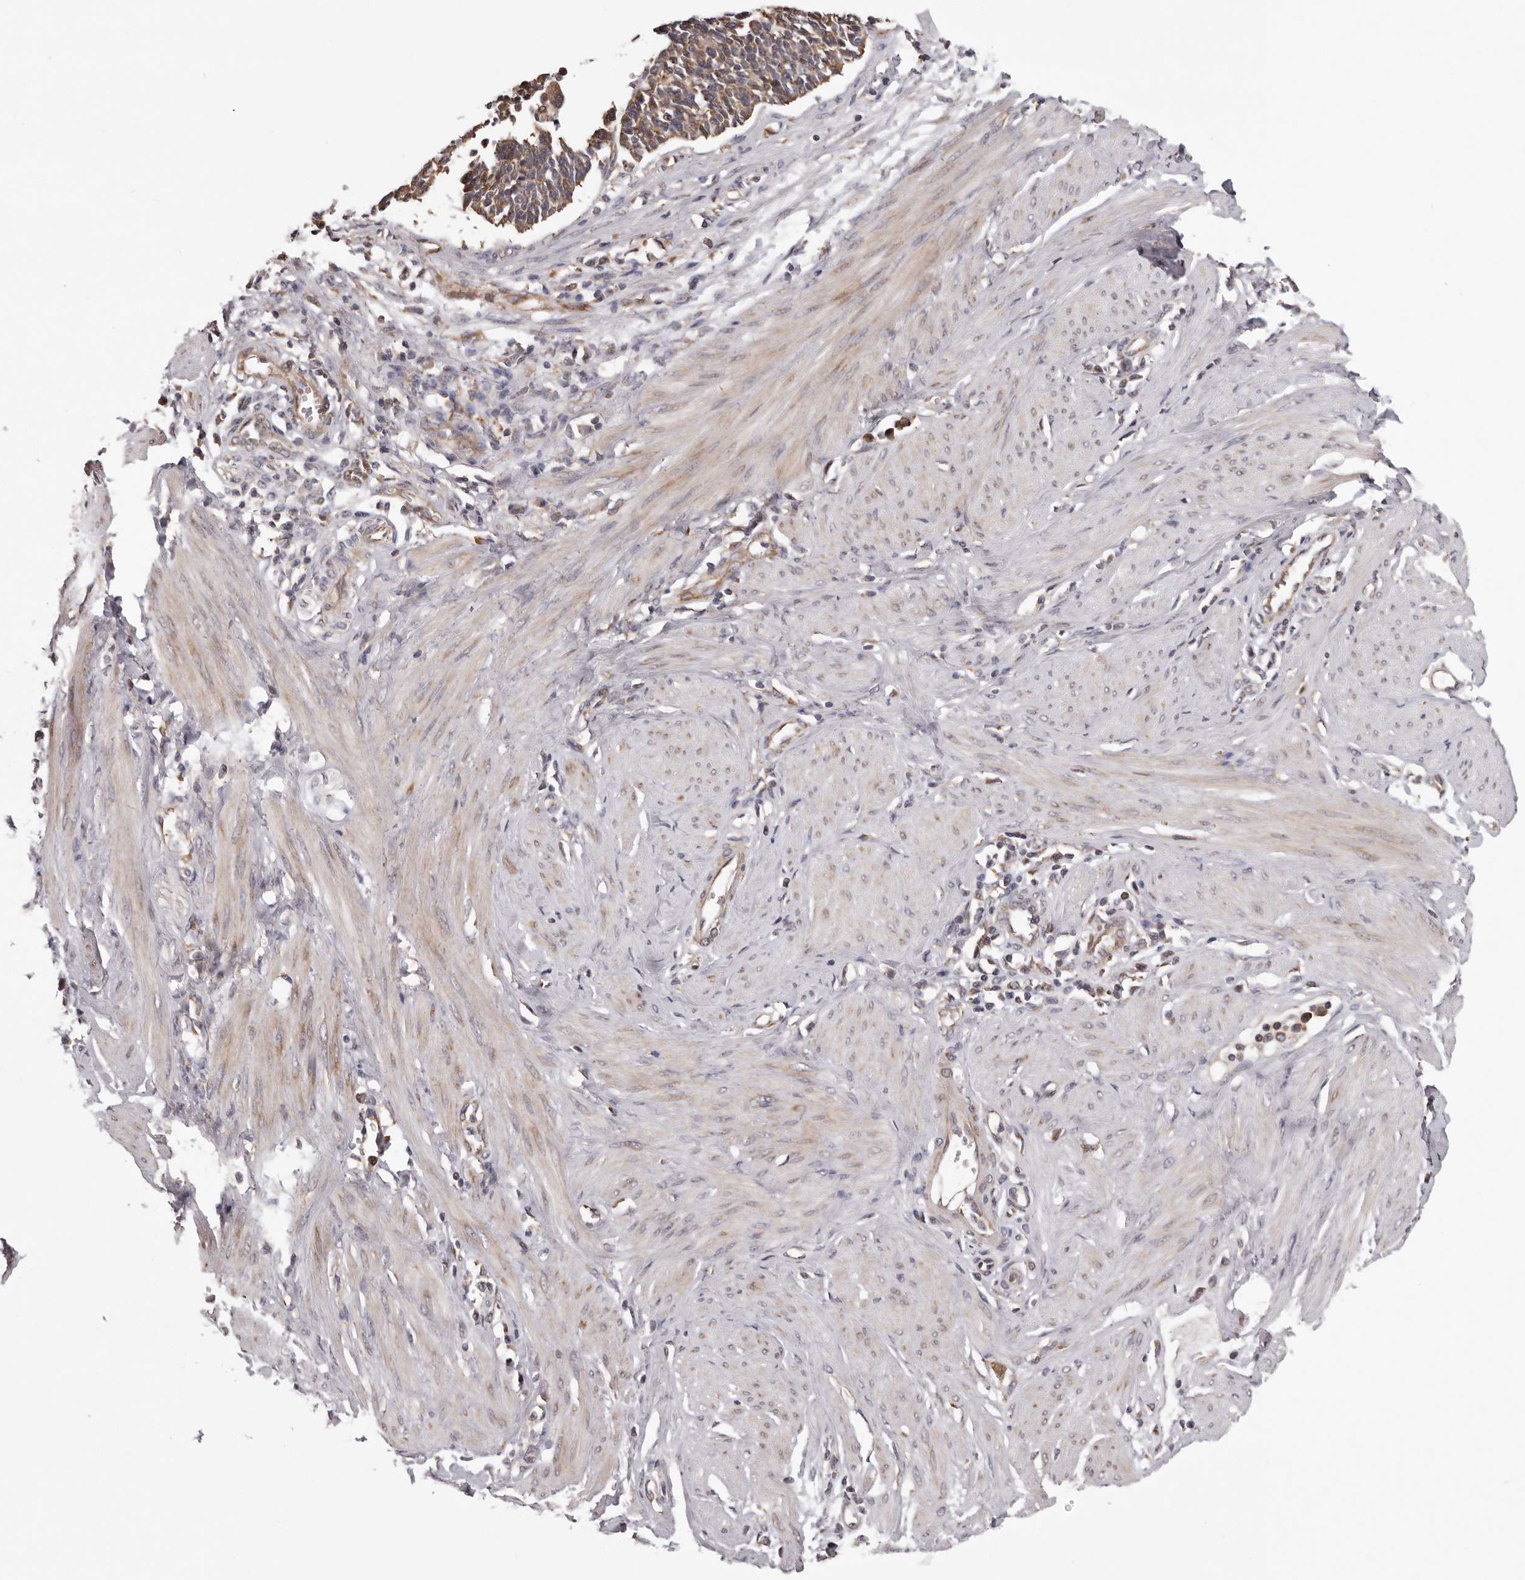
{"staining": {"intensity": "moderate", "quantity": ">75%", "location": "cytoplasmic/membranous"}, "tissue": "cervical cancer", "cell_type": "Tumor cells", "image_type": "cancer", "snomed": [{"axis": "morphology", "description": "Normal tissue, NOS"}, {"axis": "morphology", "description": "Squamous cell carcinoma, NOS"}, {"axis": "topography", "description": "Cervix"}], "caption": "Cervical cancer stained for a protein shows moderate cytoplasmic/membranous positivity in tumor cells.", "gene": "VPS37A", "patient": {"sex": "female", "age": 35}}